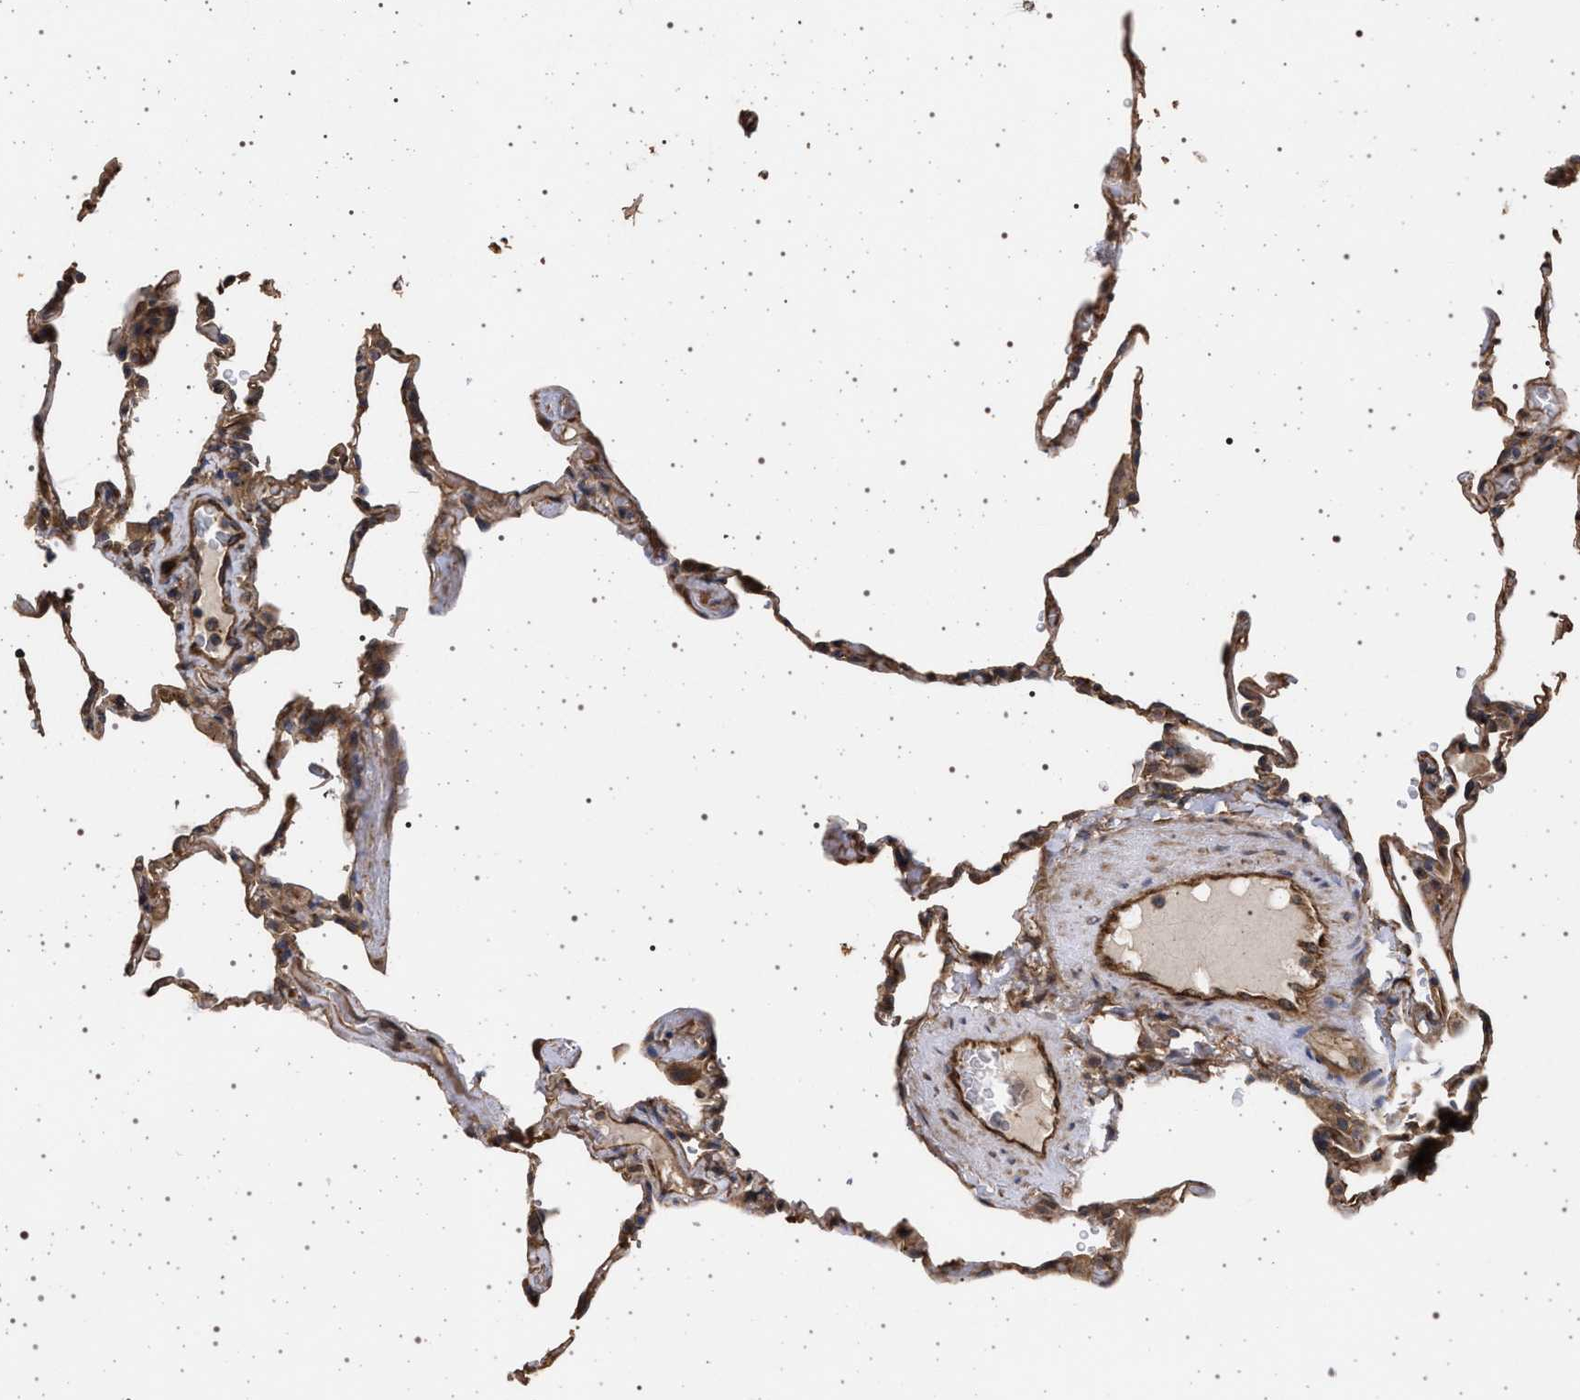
{"staining": {"intensity": "moderate", "quantity": "25%-75%", "location": "cytoplasmic/membranous"}, "tissue": "lung", "cell_type": "Alveolar cells", "image_type": "normal", "snomed": [{"axis": "morphology", "description": "Normal tissue, NOS"}, {"axis": "topography", "description": "Lung"}], "caption": "Protein expression analysis of benign lung displays moderate cytoplasmic/membranous expression in approximately 25%-75% of alveolar cells.", "gene": "IFT20", "patient": {"sex": "male", "age": 59}}